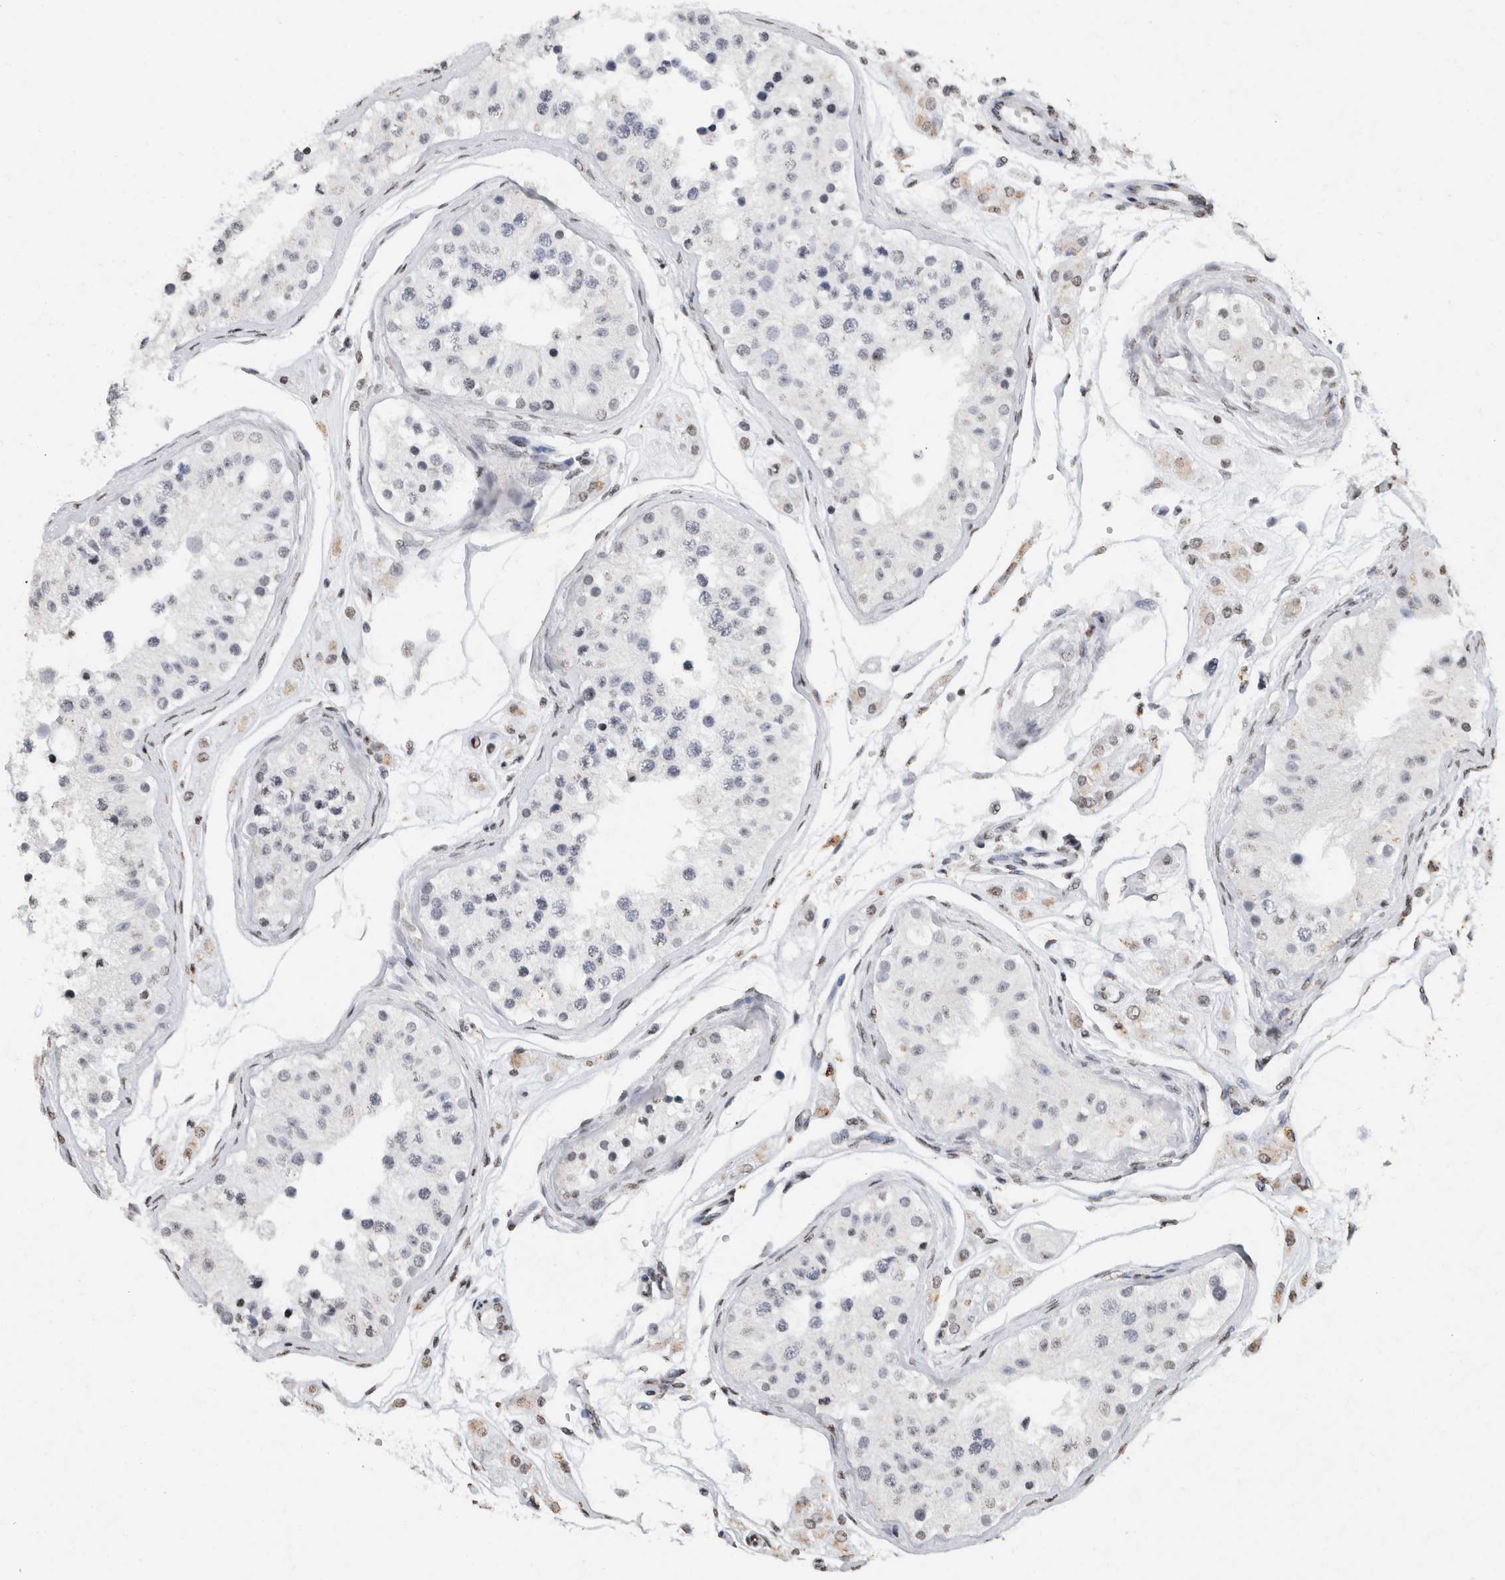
{"staining": {"intensity": "negative", "quantity": "none", "location": "none"}, "tissue": "testis", "cell_type": "Cells in seminiferous ducts", "image_type": "normal", "snomed": [{"axis": "morphology", "description": "Normal tissue, NOS"}, {"axis": "morphology", "description": "Adenocarcinoma, metastatic, NOS"}, {"axis": "topography", "description": "Testis"}], "caption": "Immunohistochemistry (IHC) of unremarkable human testis exhibits no staining in cells in seminiferous ducts. (DAB immunohistochemistry (IHC), high magnification).", "gene": "CNTN1", "patient": {"sex": "male", "age": 26}}